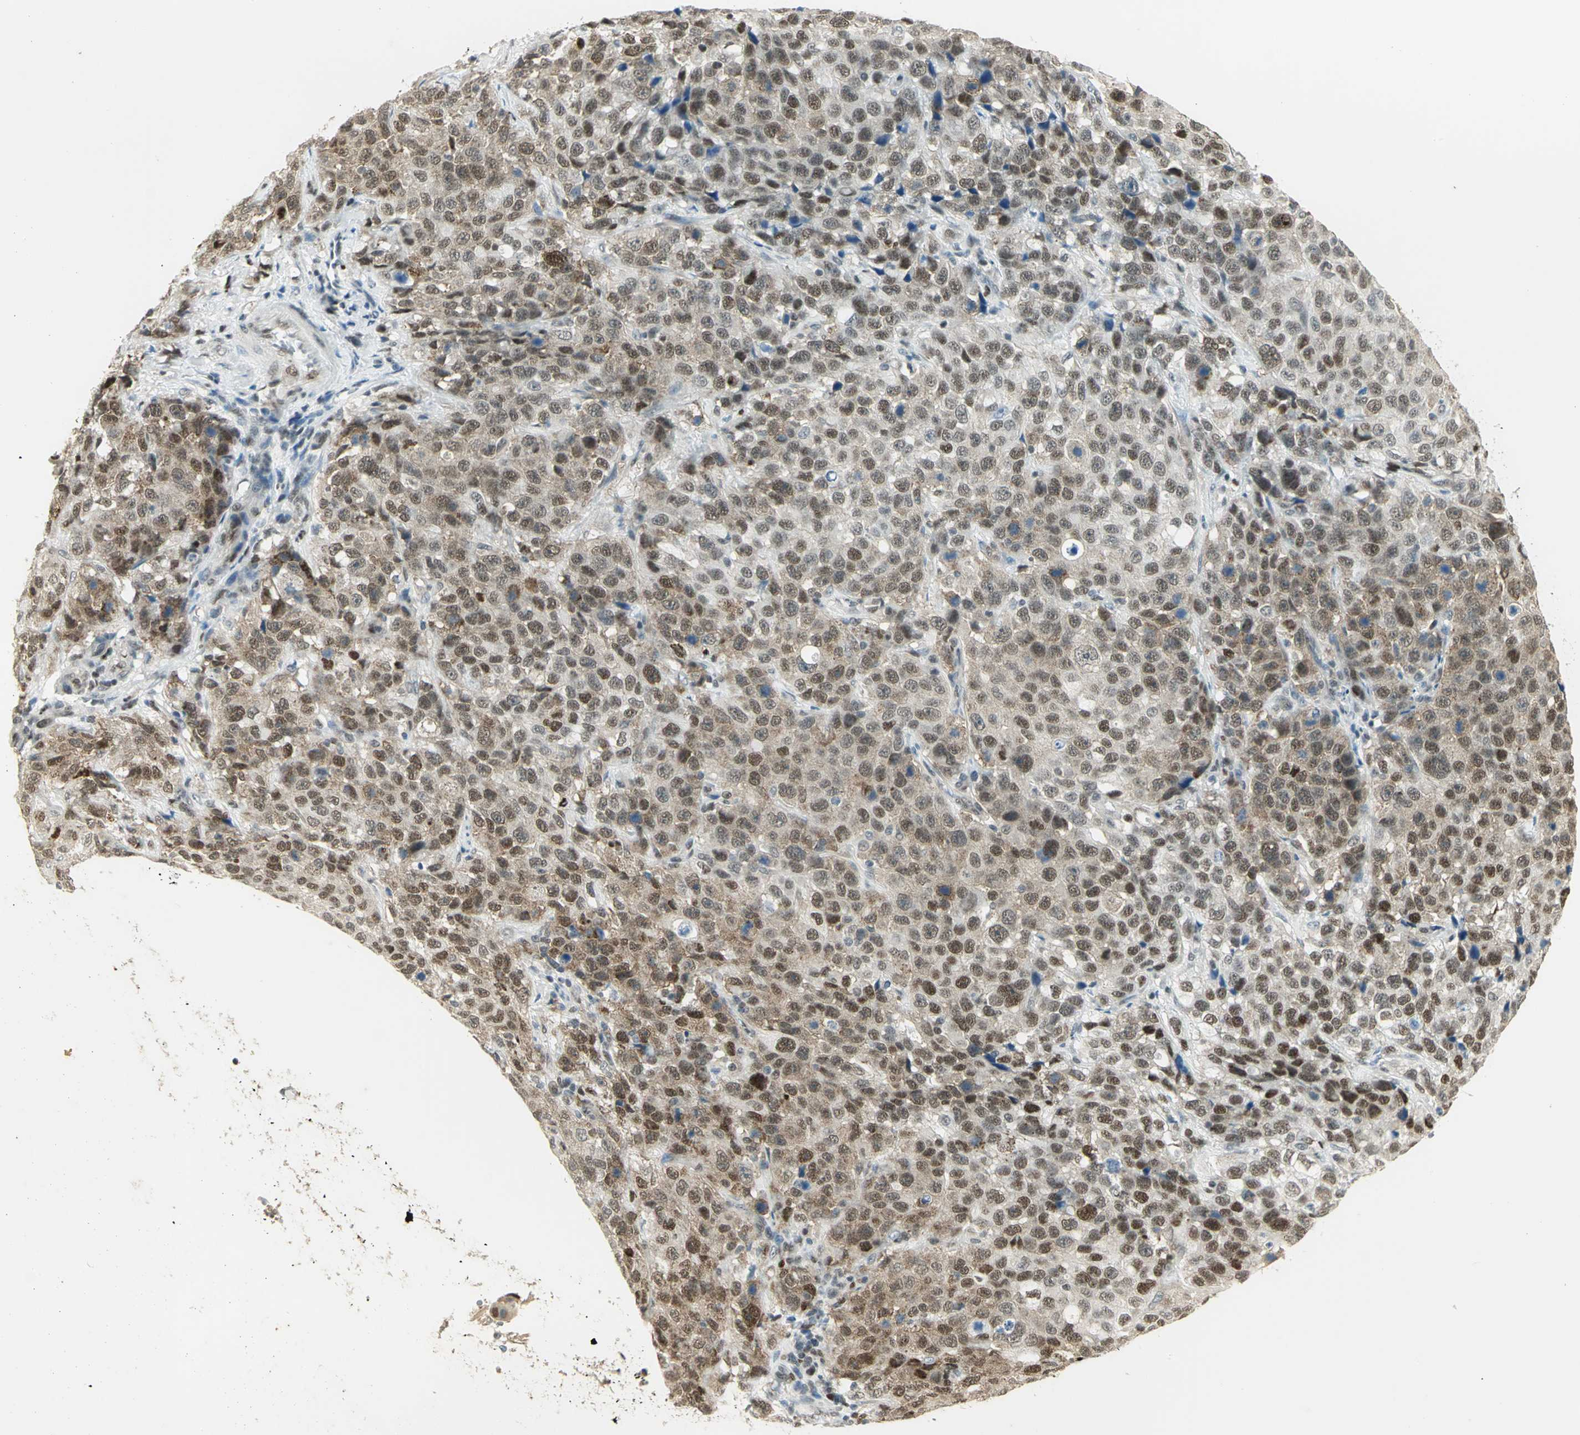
{"staining": {"intensity": "strong", "quantity": ">75%", "location": "nuclear"}, "tissue": "stomach cancer", "cell_type": "Tumor cells", "image_type": "cancer", "snomed": [{"axis": "morphology", "description": "Normal tissue, NOS"}, {"axis": "morphology", "description": "Adenocarcinoma, NOS"}, {"axis": "topography", "description": "Stomach"}], "caption": "Protein staining of adenocarcinoma (stomach) tissue demonstrates strong nuclear positivity in approximately >75% of tumor cells. (Brightfield microscopy of DAB IHC at high magnification).", "gene": "AK6", "patient": {"sex": "male", "age": 48}}